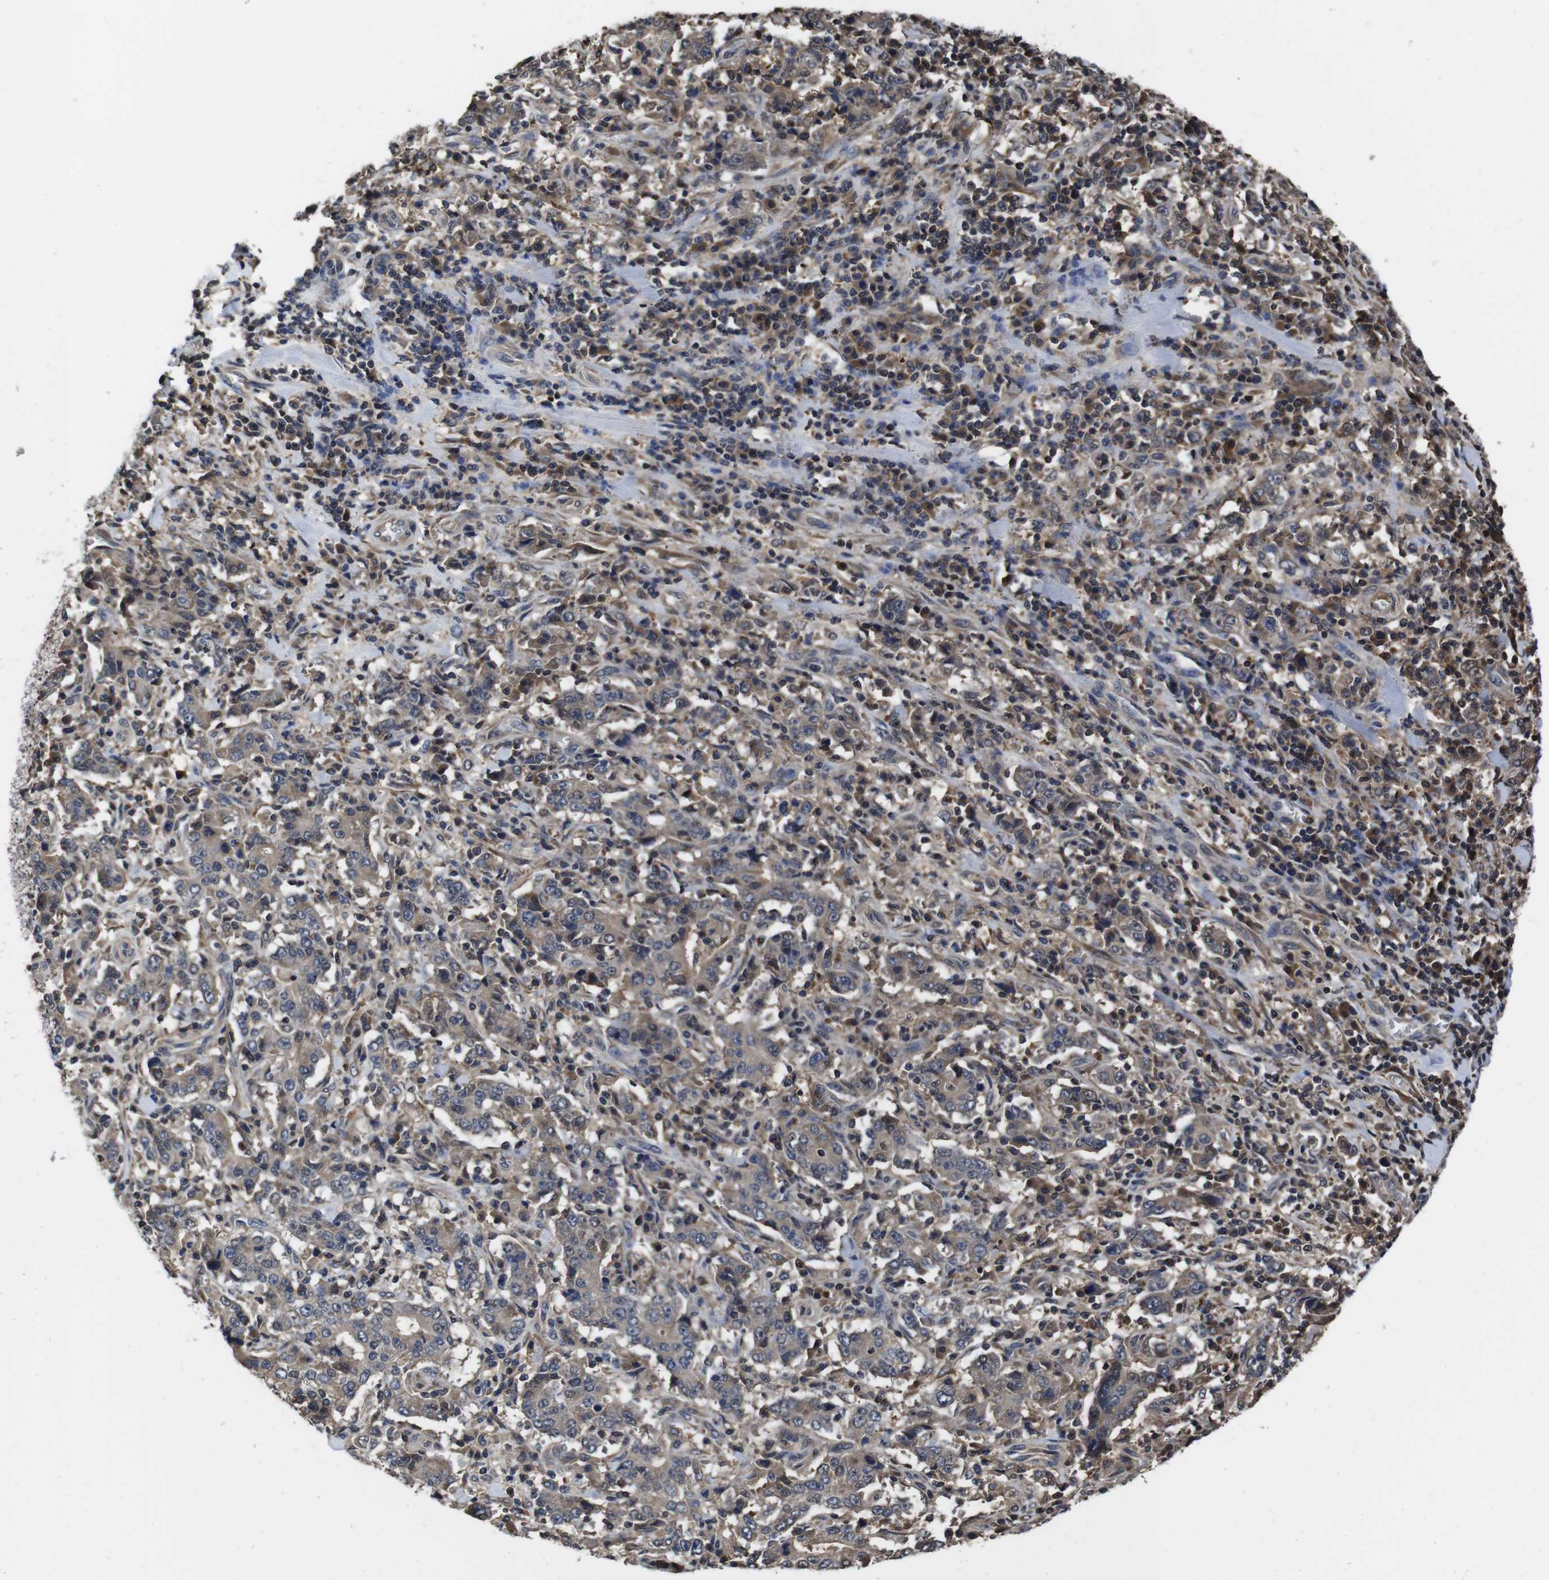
{"staining": {"intensity": "weak", "quantity": ">75%", "location": "cytoplasmic/membranous"}, "tissue": "stomach cancer", "cell_type": "Tumor cells", "image_type": "cancer", "snomed": [{"axis": "morphology", "description": "Normal tissue, NOS"}, {"axis": "morphology", "description": "Adenocarcinoma, NOS"}, {"axis": "topography", "description": "Stomach, upper"}, {"axis": "topography", "description": "Stomach"}], "caption": "Immunohistochemistry (IHC) staining of adenocarcinoma (stomach), which exhibits low levels of weak cytoplasmic/membranous staining in about >75% of tumor cells indicating weak cytoplasmic/membranous protein expression. The staining was performed using DAB (brown) for protein detection and nuclei were counterstained in hematoxylin (blue).", "gene": "CXCL11", "patient": {"sex": "male", "age": 59}}